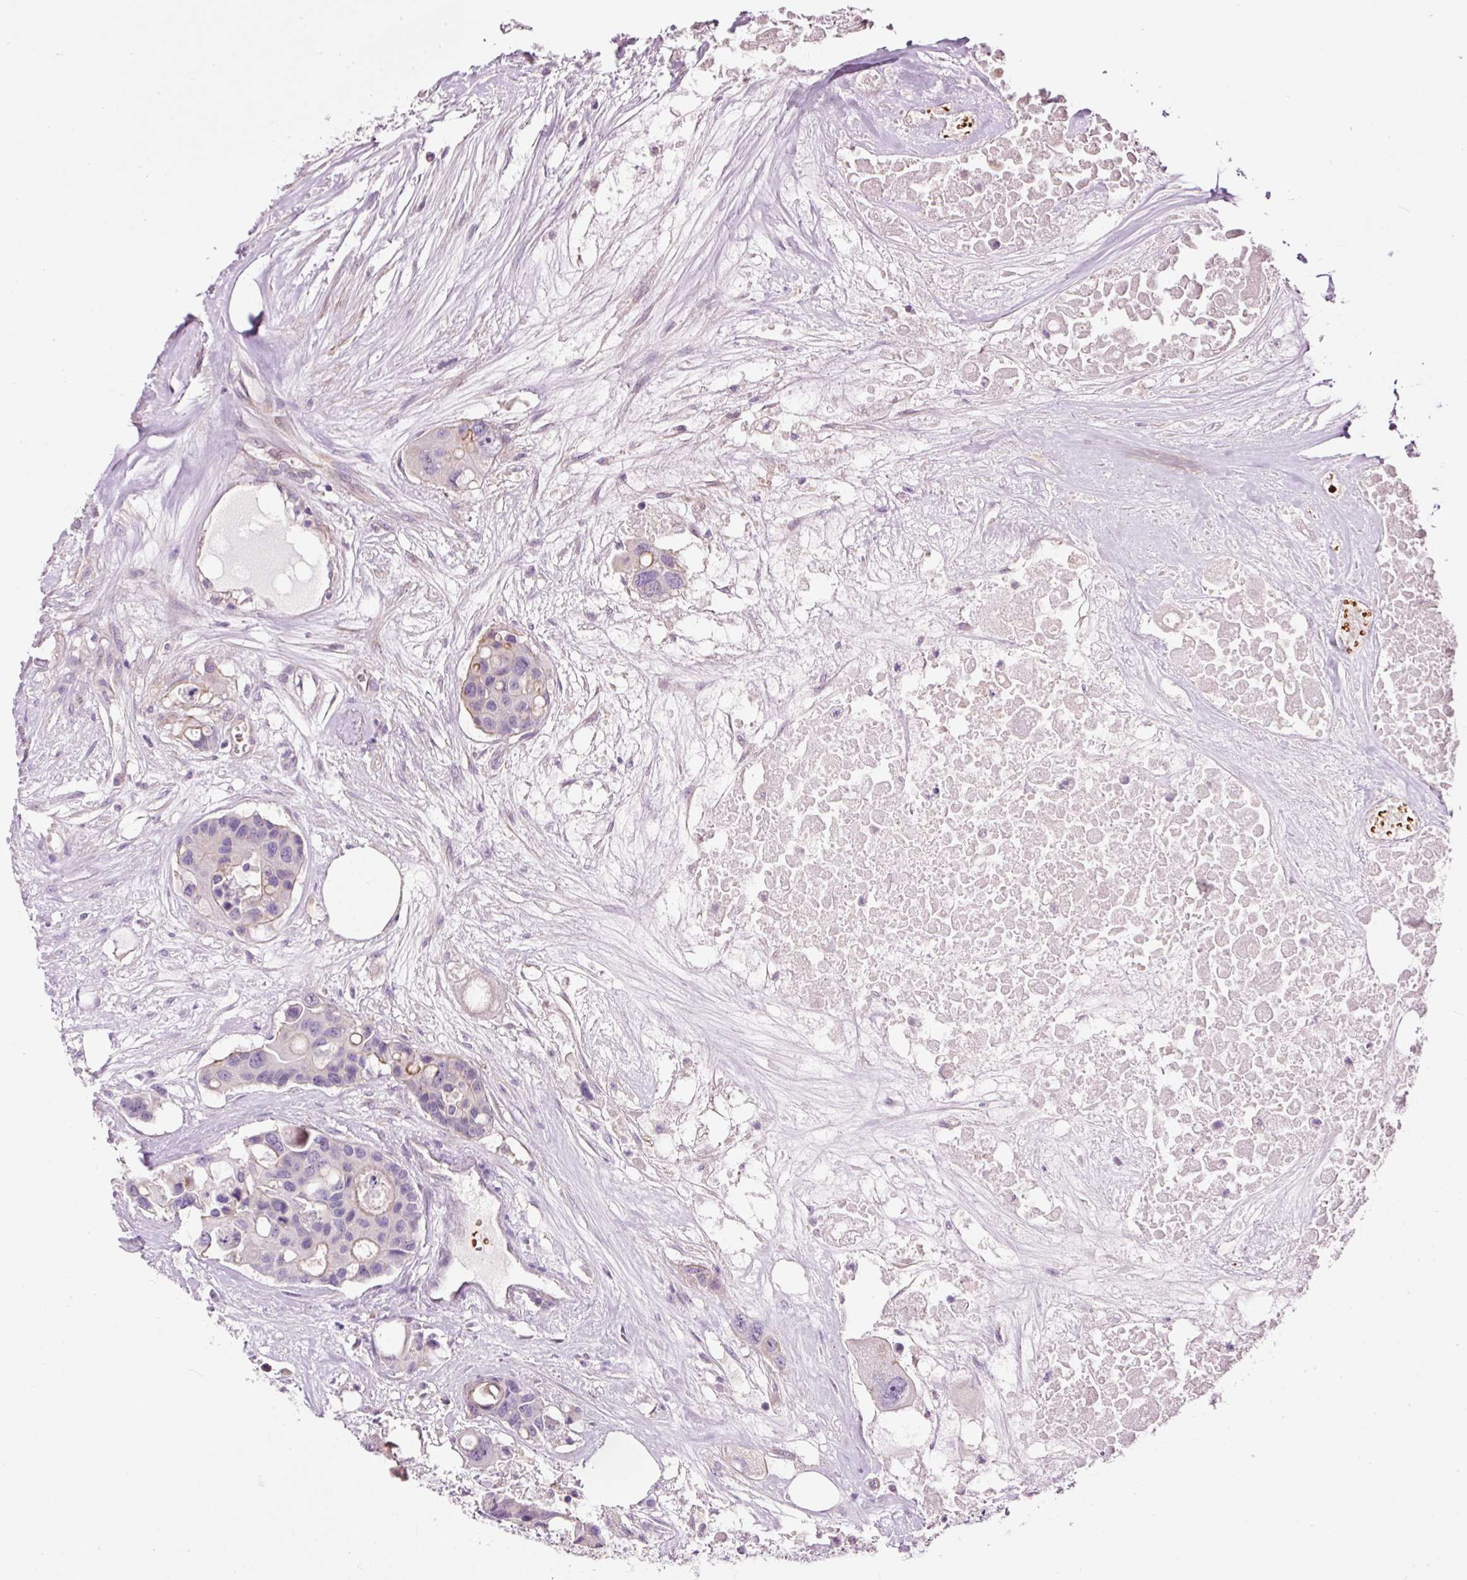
{"staining": {"intensity": "moderate", "quantity": "<25%", "location": "cytoplasmic/membranous"}, "tissue": "colorectal cancer", "cell_type": "Tumor cells", "image_type": "cancer", "snomed": [{"axis": "morphology", "description": "Adenocarcinoma, NOS"}, {"axis": "topography", "description": "Colon"}], "caption": "Brown immunohistochemical staining in human colorectal cancer (adenocarcinoma) displays moderate cytoplasmic/membranous positivity in approximately <25% of tumor cells. (DAB IHC, brown staining for protein, blue staining for nuclei).", "gene": "USHBP1", "patient": {"sex": "male", "age": 77}}